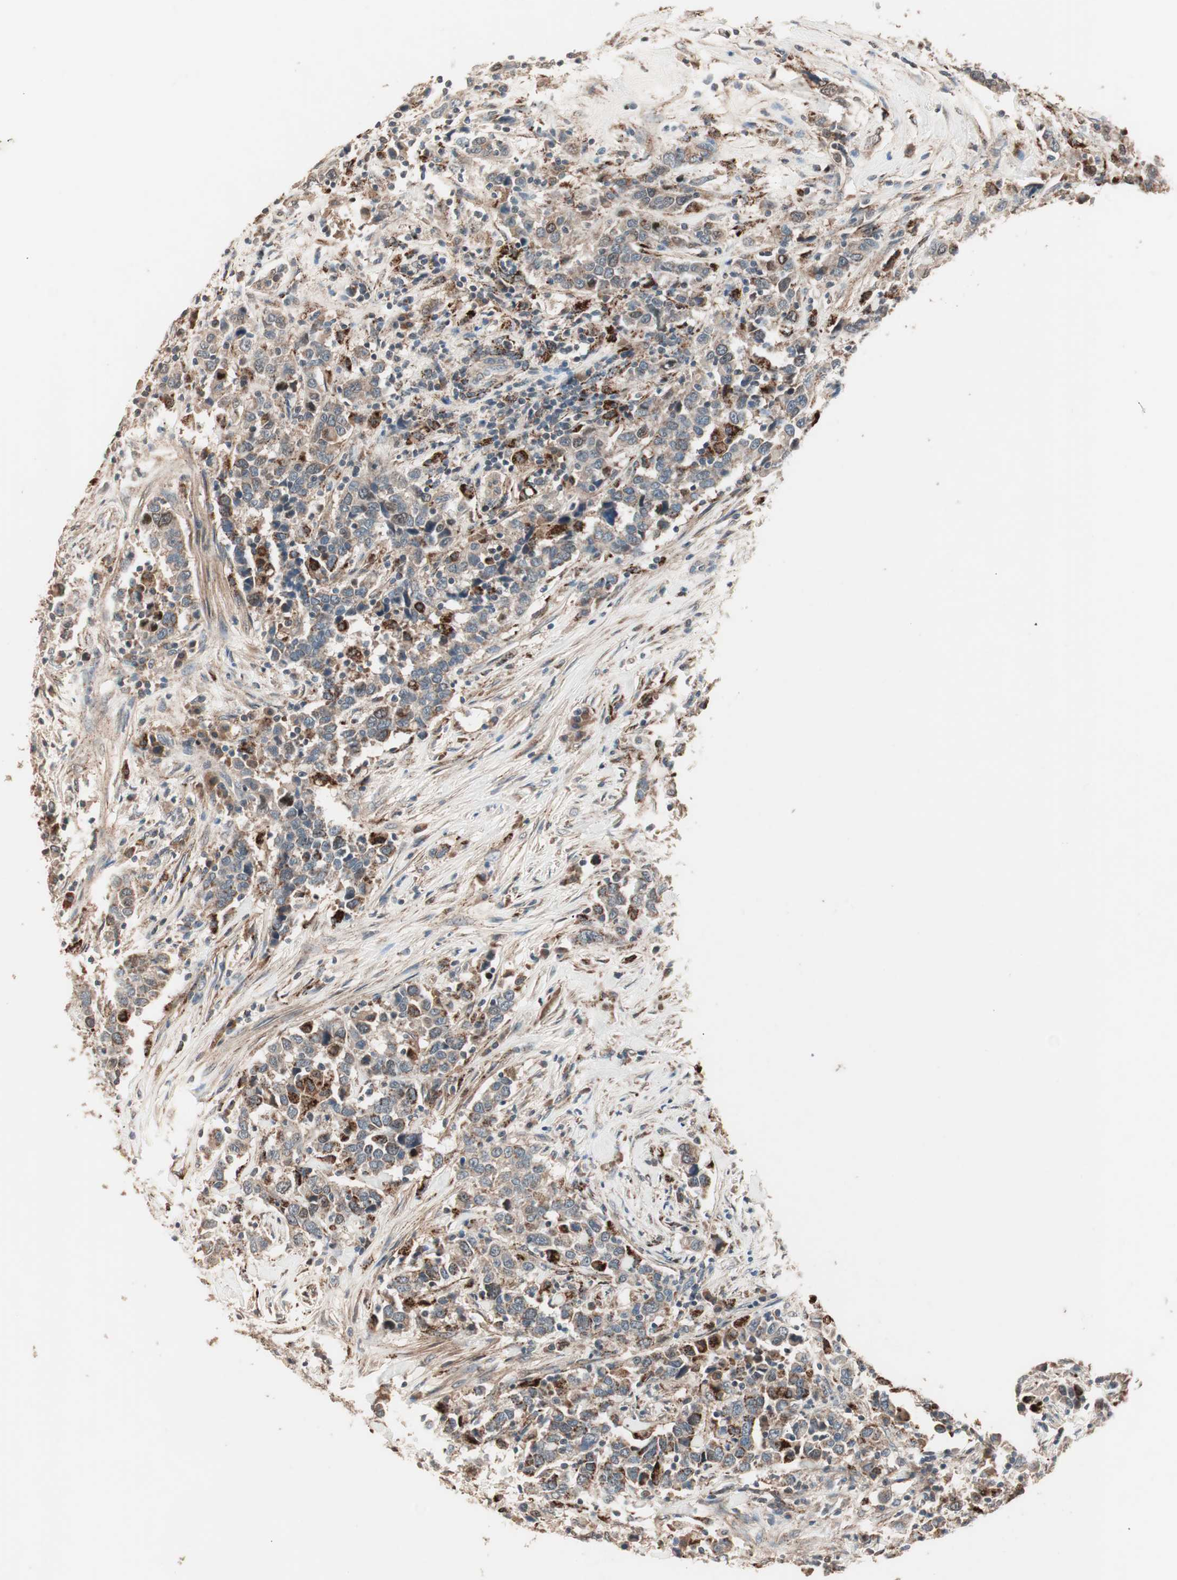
{"staining": {"intensity": "moderate", "quantity": ">75%", "location": "cytoplasmic/membranous"}, "tissue": "urothelial cancer", "cell_type": "Tumor cells", "image_type": "cancer", "snomed": [{"axis": "morphology", "description": "Urothelial carcinoma, High grade"}, {"axis": "topography", "description": "Urinary bladder"}], "caption": "Protein expression analysis of urothelial cancer exhibits moderate cytoplasmic/membranous expression in about >75% of tumor cells. Using DAB (3,3'-diaminobenzidine) (brown) and hematoxylin (blue) stains, captured at high magnification using brightfield microscopy.", "gene": "NFRKB", "patient": {"sex": "male", "age": 61}}